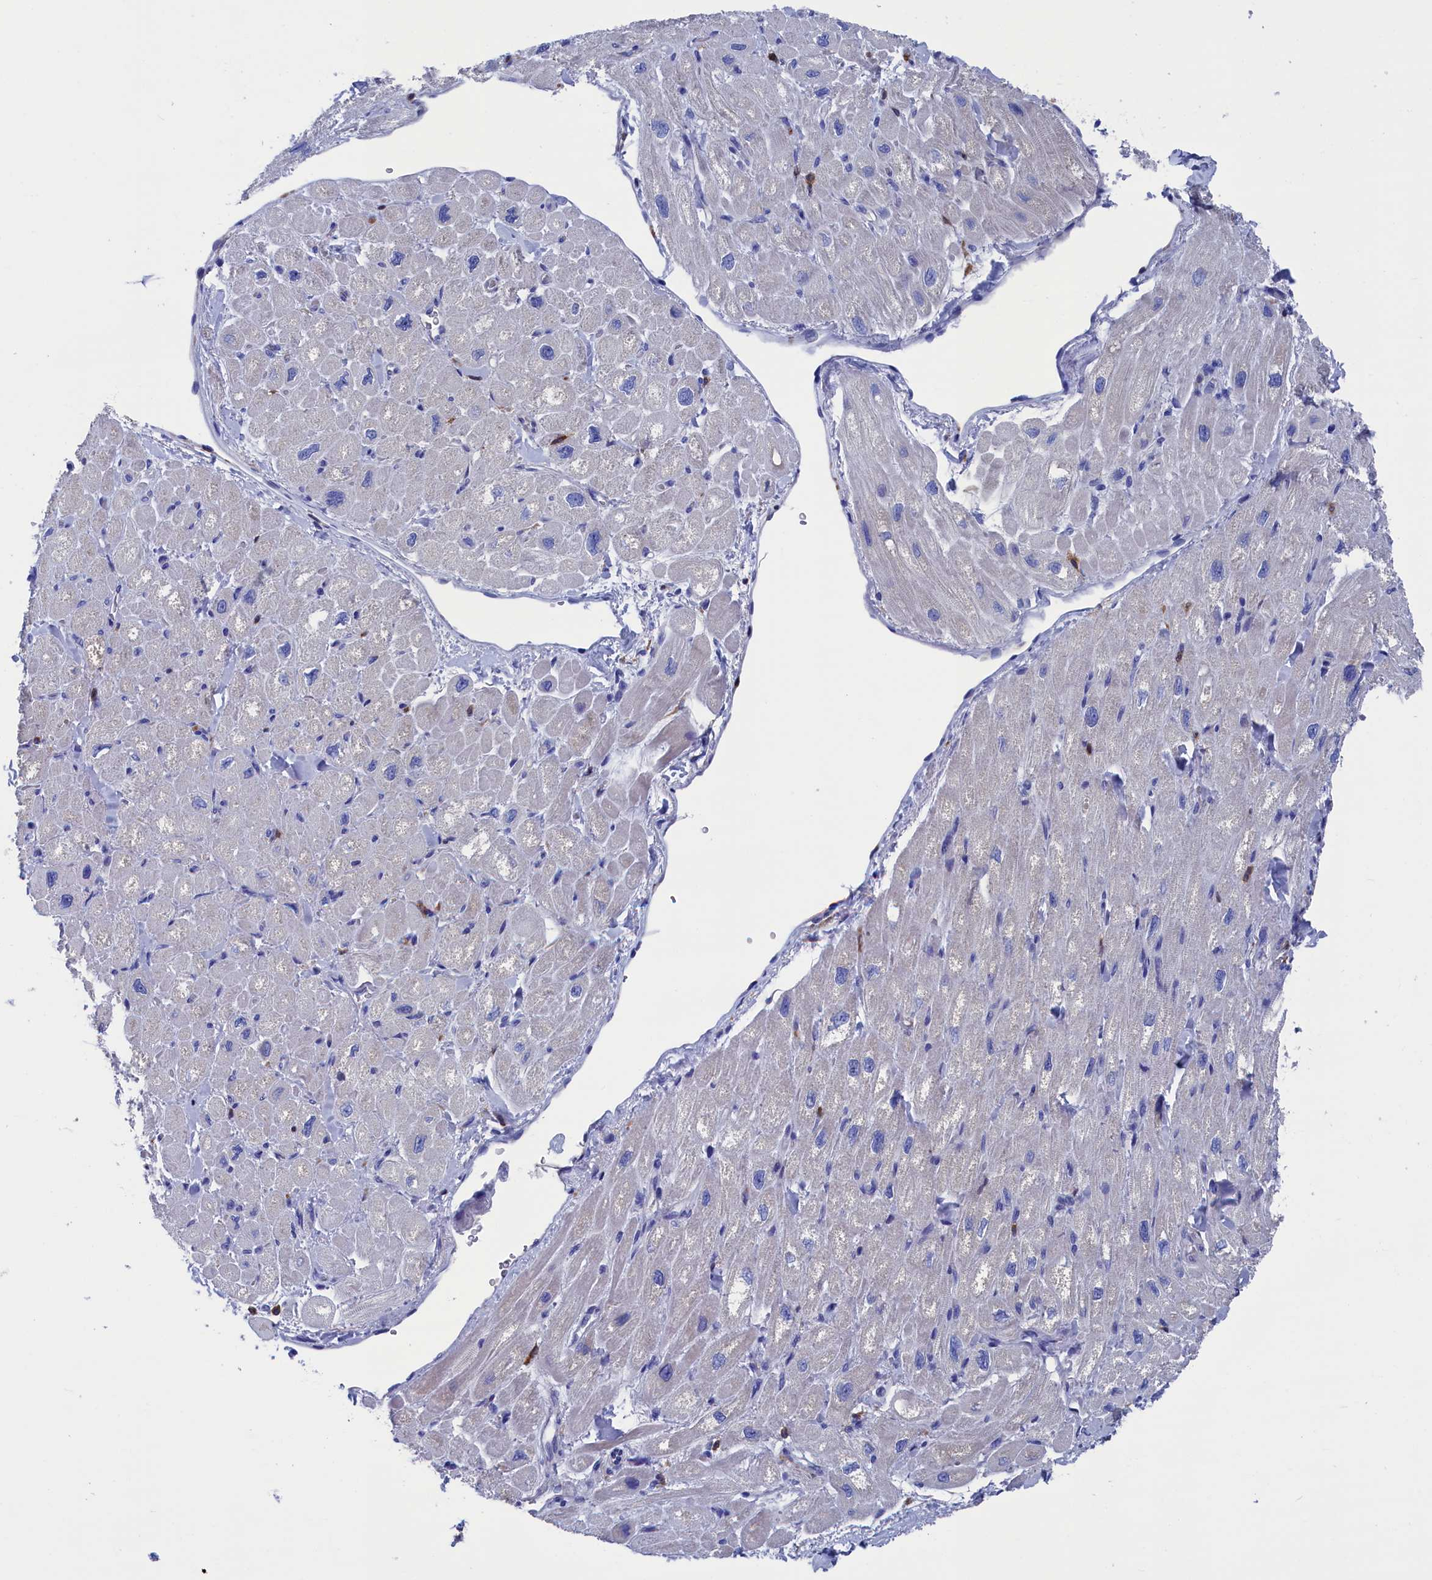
{"staining": {"intensity": "negative", "quantity": "none", "location": "none"}, "tissue": "heart muscle", "cell_type": "Cardiomyocytes", "image_type": "normal", "snomed": [{"axis": "morphology", "description": "Normal tissue, NOS"}, {"axis": "topography", "description": "Heart"}], "caption": "Immunohistochemistry (IHC) histopathology image of normal human heart muscle stained for a protein (brown), which demonstrates no positivity in cardiomyocytes.", "gene": "TYROBP", "patient": {"sex": "male", "age": 65}}